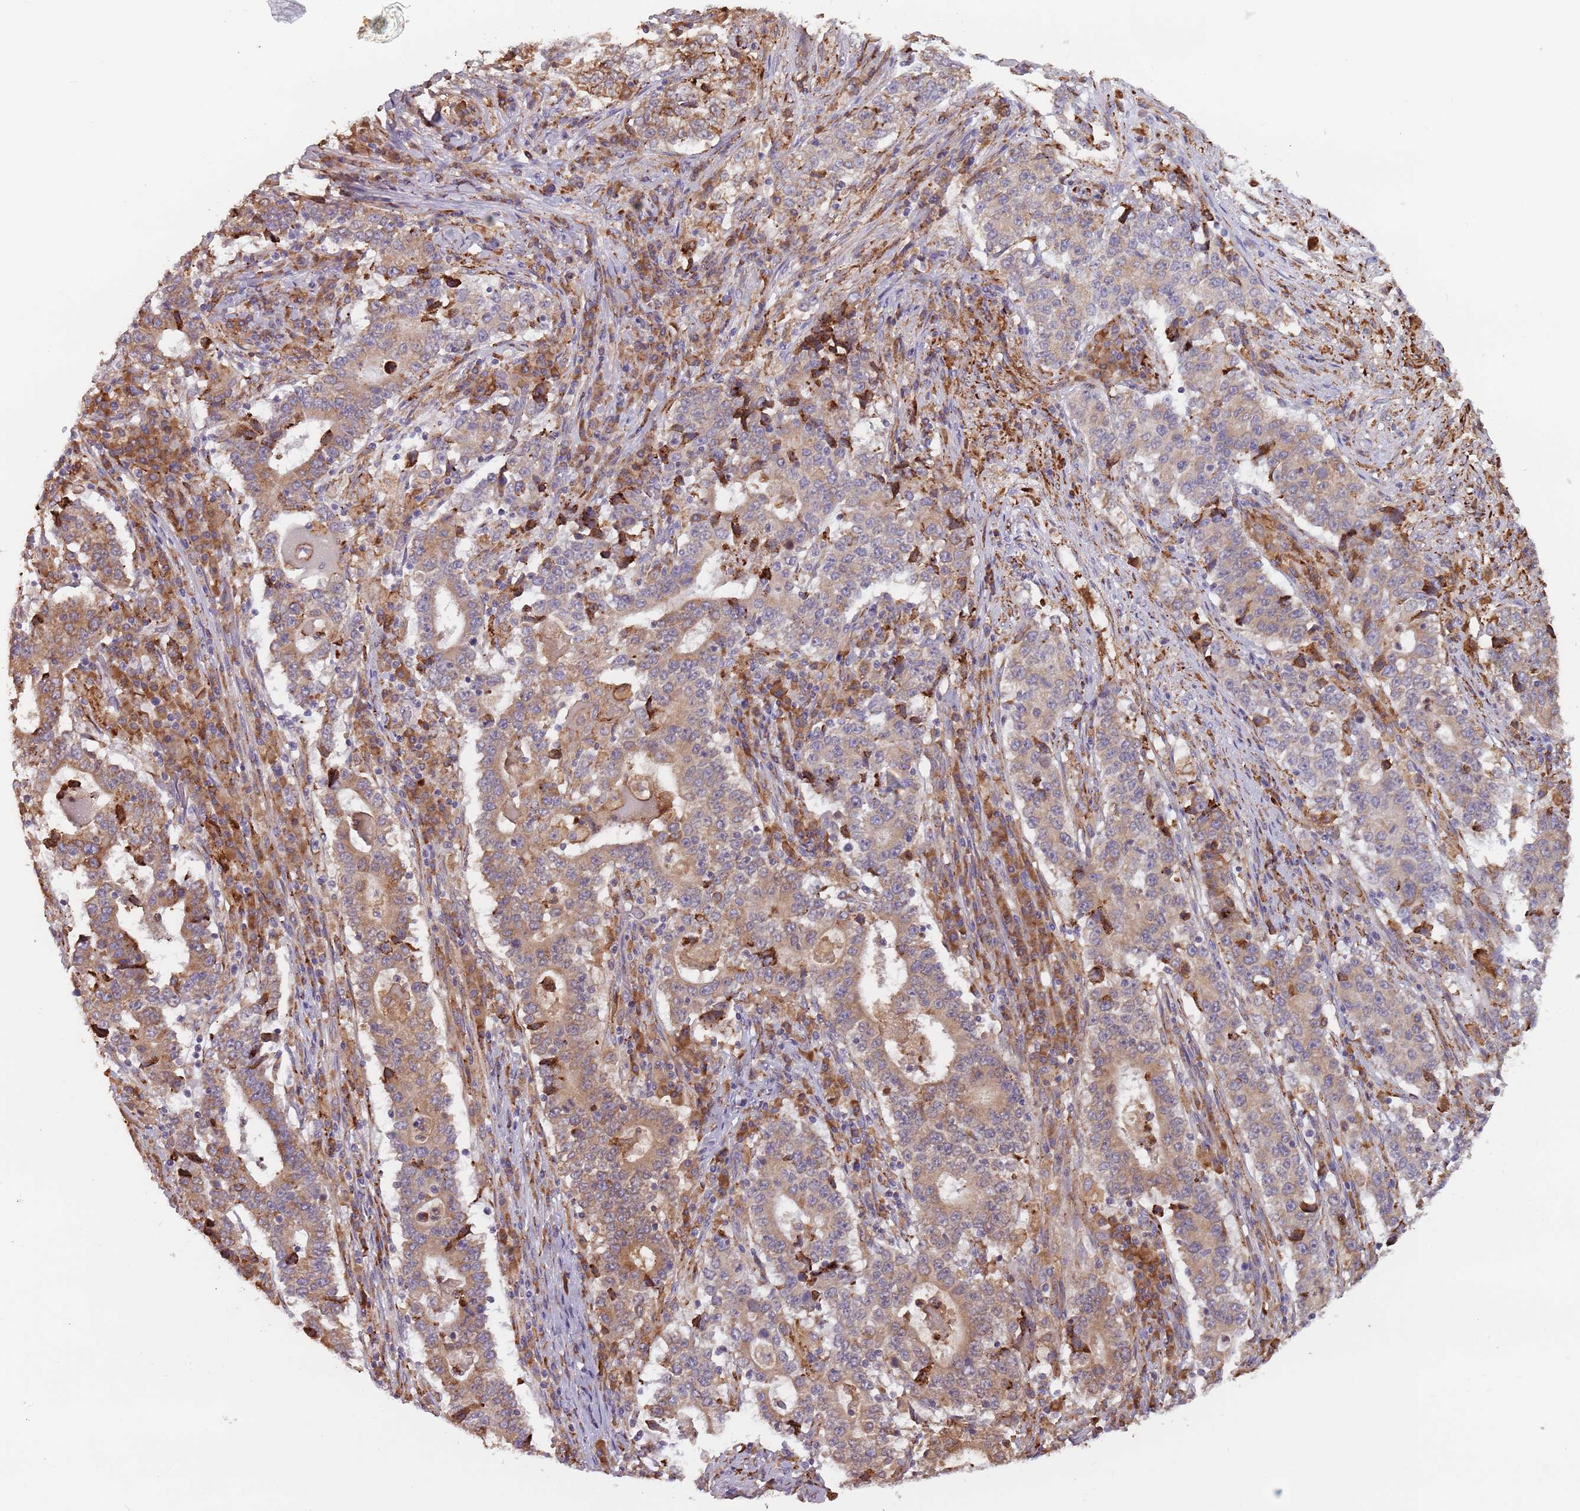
{"staining": {"intensity": "moderate", "quantity": ">75%", "location": "cytoplasmic/membranous"}, "tissue": "stomach cancer", "cell_type": "Tumor cells", "image_type": "cancer", "snomed": [{"axis": "morphology", "description": "Adenocarcinoma, NOS"}, {"axis": "topography", "description": "Stomach"}], "caption": "Protein staining reveals moderate cytoplasmic/membranous positivity in approximately >75% of tumor cells in adenocarcinoma (stomach).", "gene": "RPS9", "patient": {"sex": "male", "age": 59}}